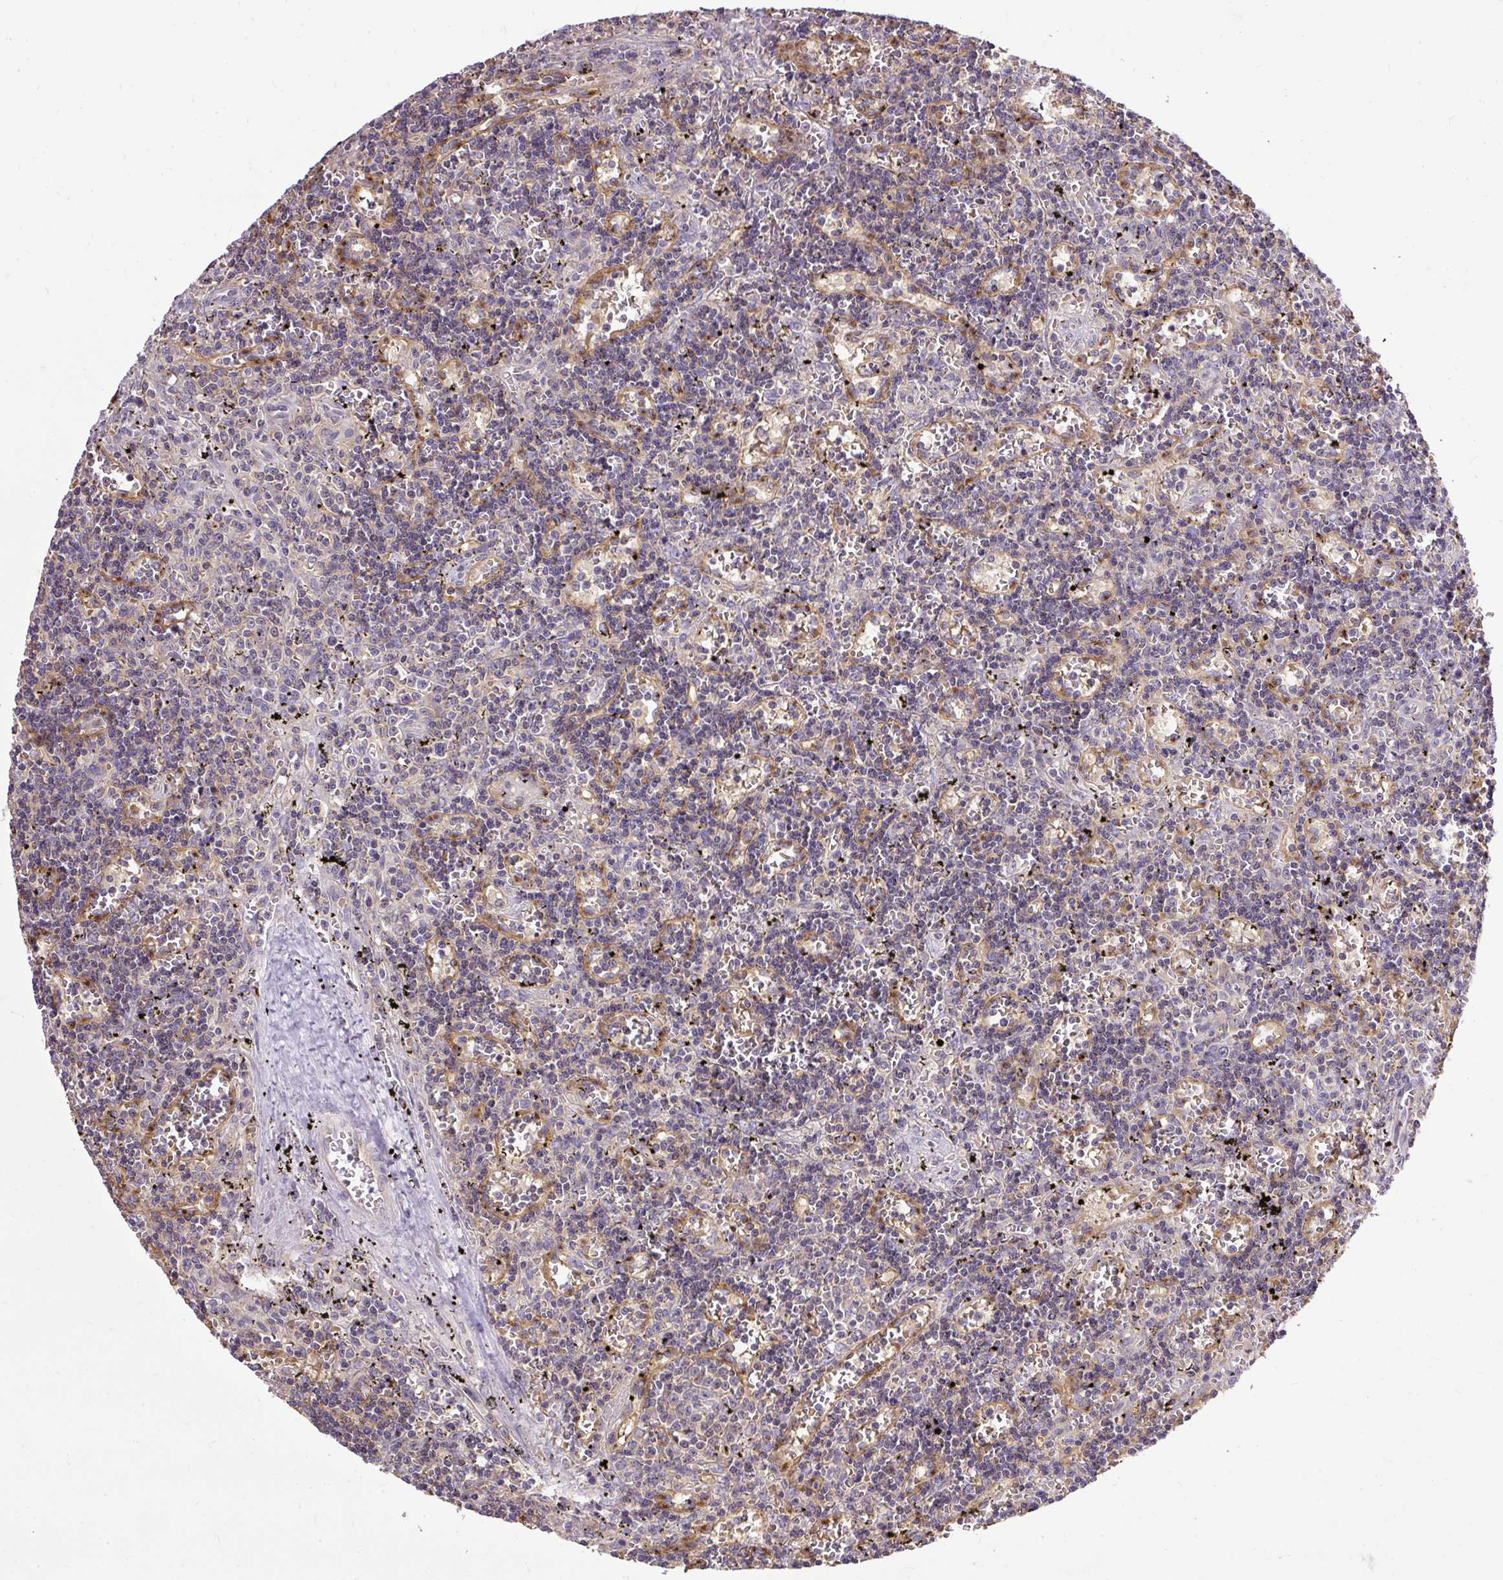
{"staining": {"intensity": "negative", "quantity": "none", "location": "none"}, "tissue": "lymphoma", "cell_type": "Tumor cells", "image_type": "cancer", "snomed": [{"axis": "morphology", "description": "Malignant lymphoma, non-Hodgkin's type, Low grade"}, {"axis": "topography", "description": "Spleen"}], "caption": "Immunohistochemical staining of human malignant lymphoma, non-Hodgkin's type (low-grade) demonstrates no significant expression in tumor cells. (Brightfield microscopy of DAB (3,3'-diaminobenzidine) IHC at high magnification).", "gene": "SMC4", "patient": {"sex": "male", "age": 60}}